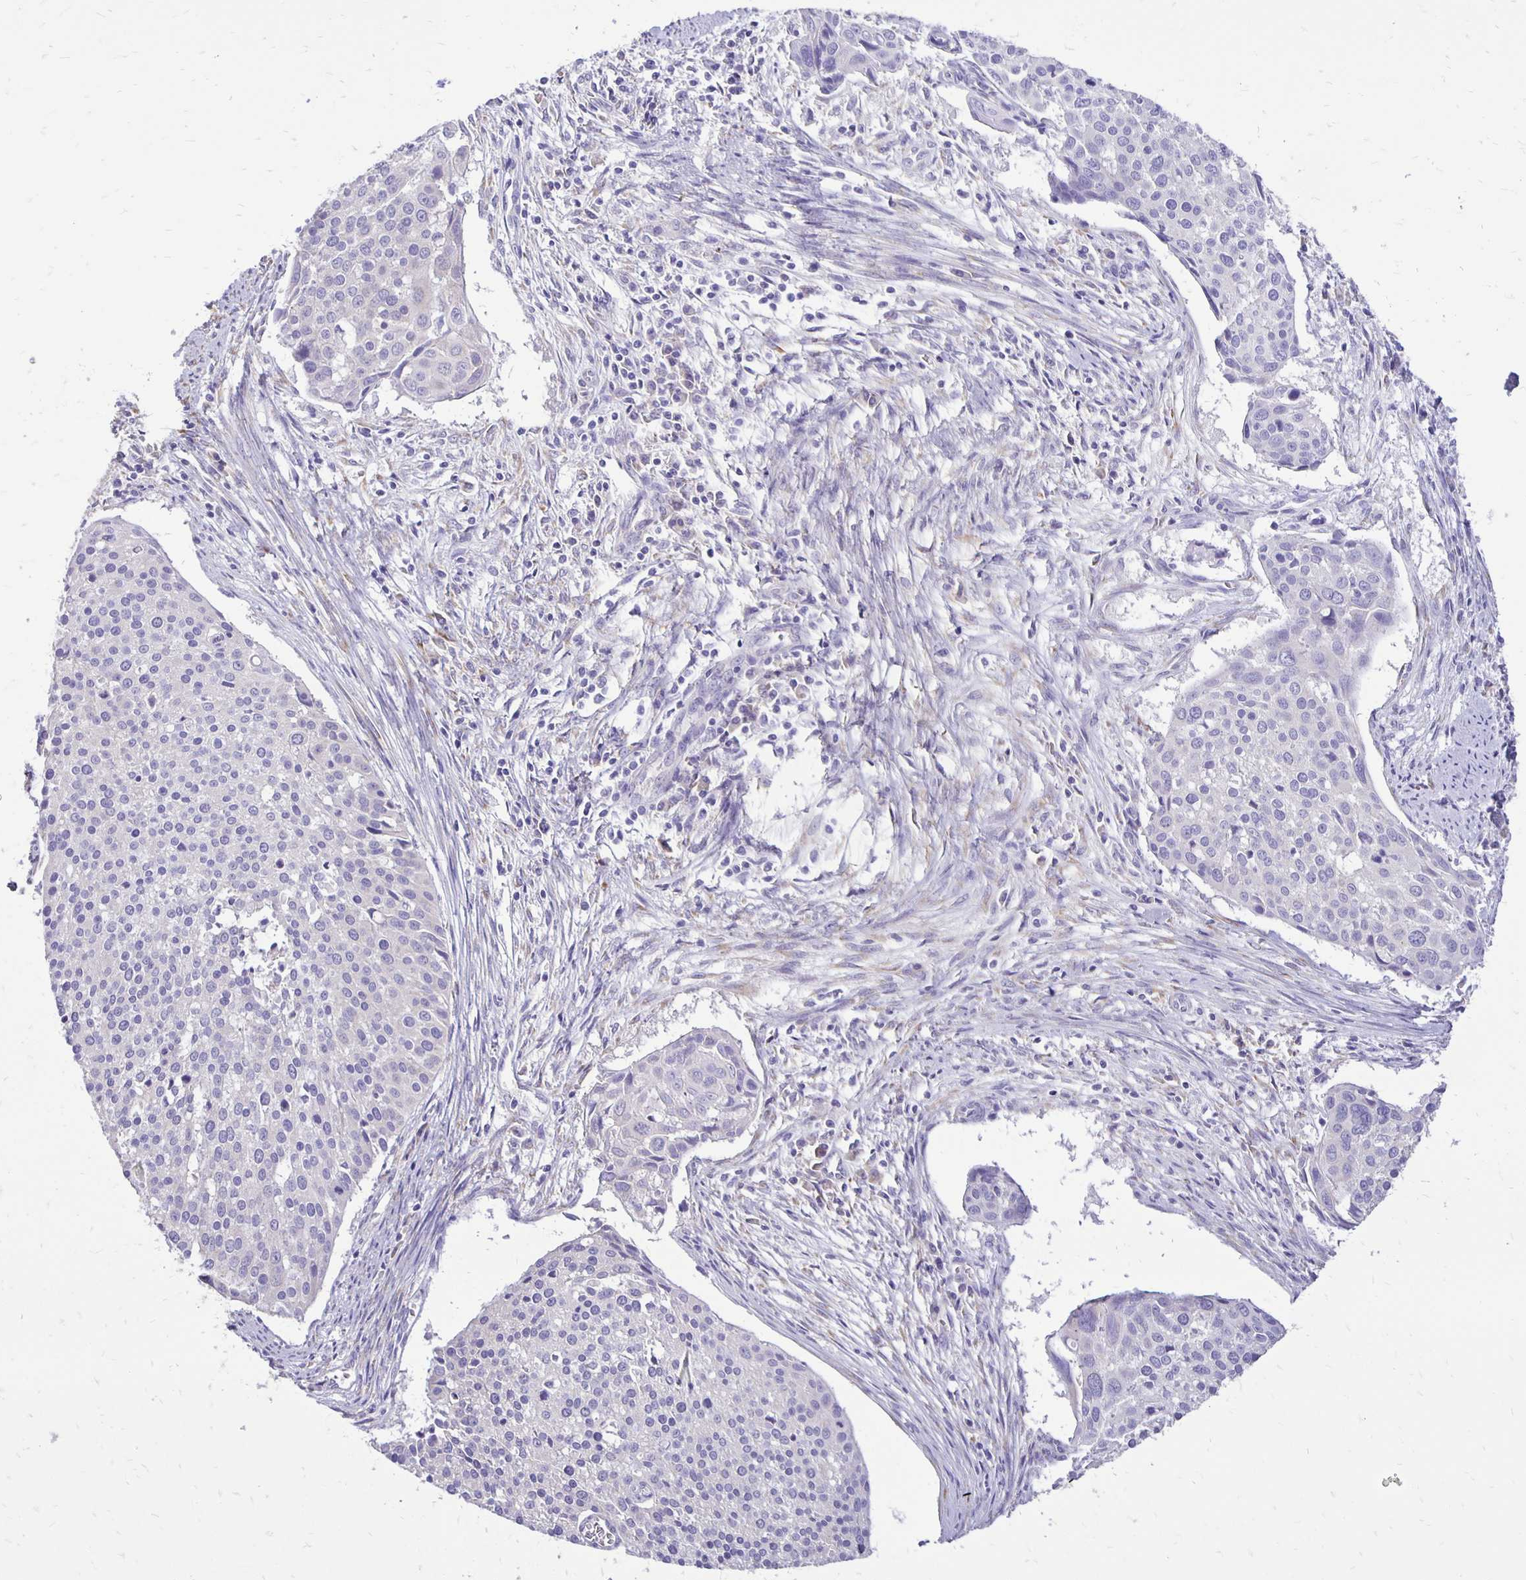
{"staining": {"intensity": "negative", "quantity": "none", "location": "none"}, "tissue": "cervical cancer", "cell_type": "Tumor cells", "image_type": "cancer", "snomed": [{"axis": "morphology", "description": "Squamous cell carcinoma, NOS"}, {"axis": "topography", "description": "Cervix"}], "caption": "This is an immunohistochemistry image of human cervical cancer. There is no staining in tumor cells.", "gene": "ANKRD45", "patient": {"sex": "female", "age": 39}}